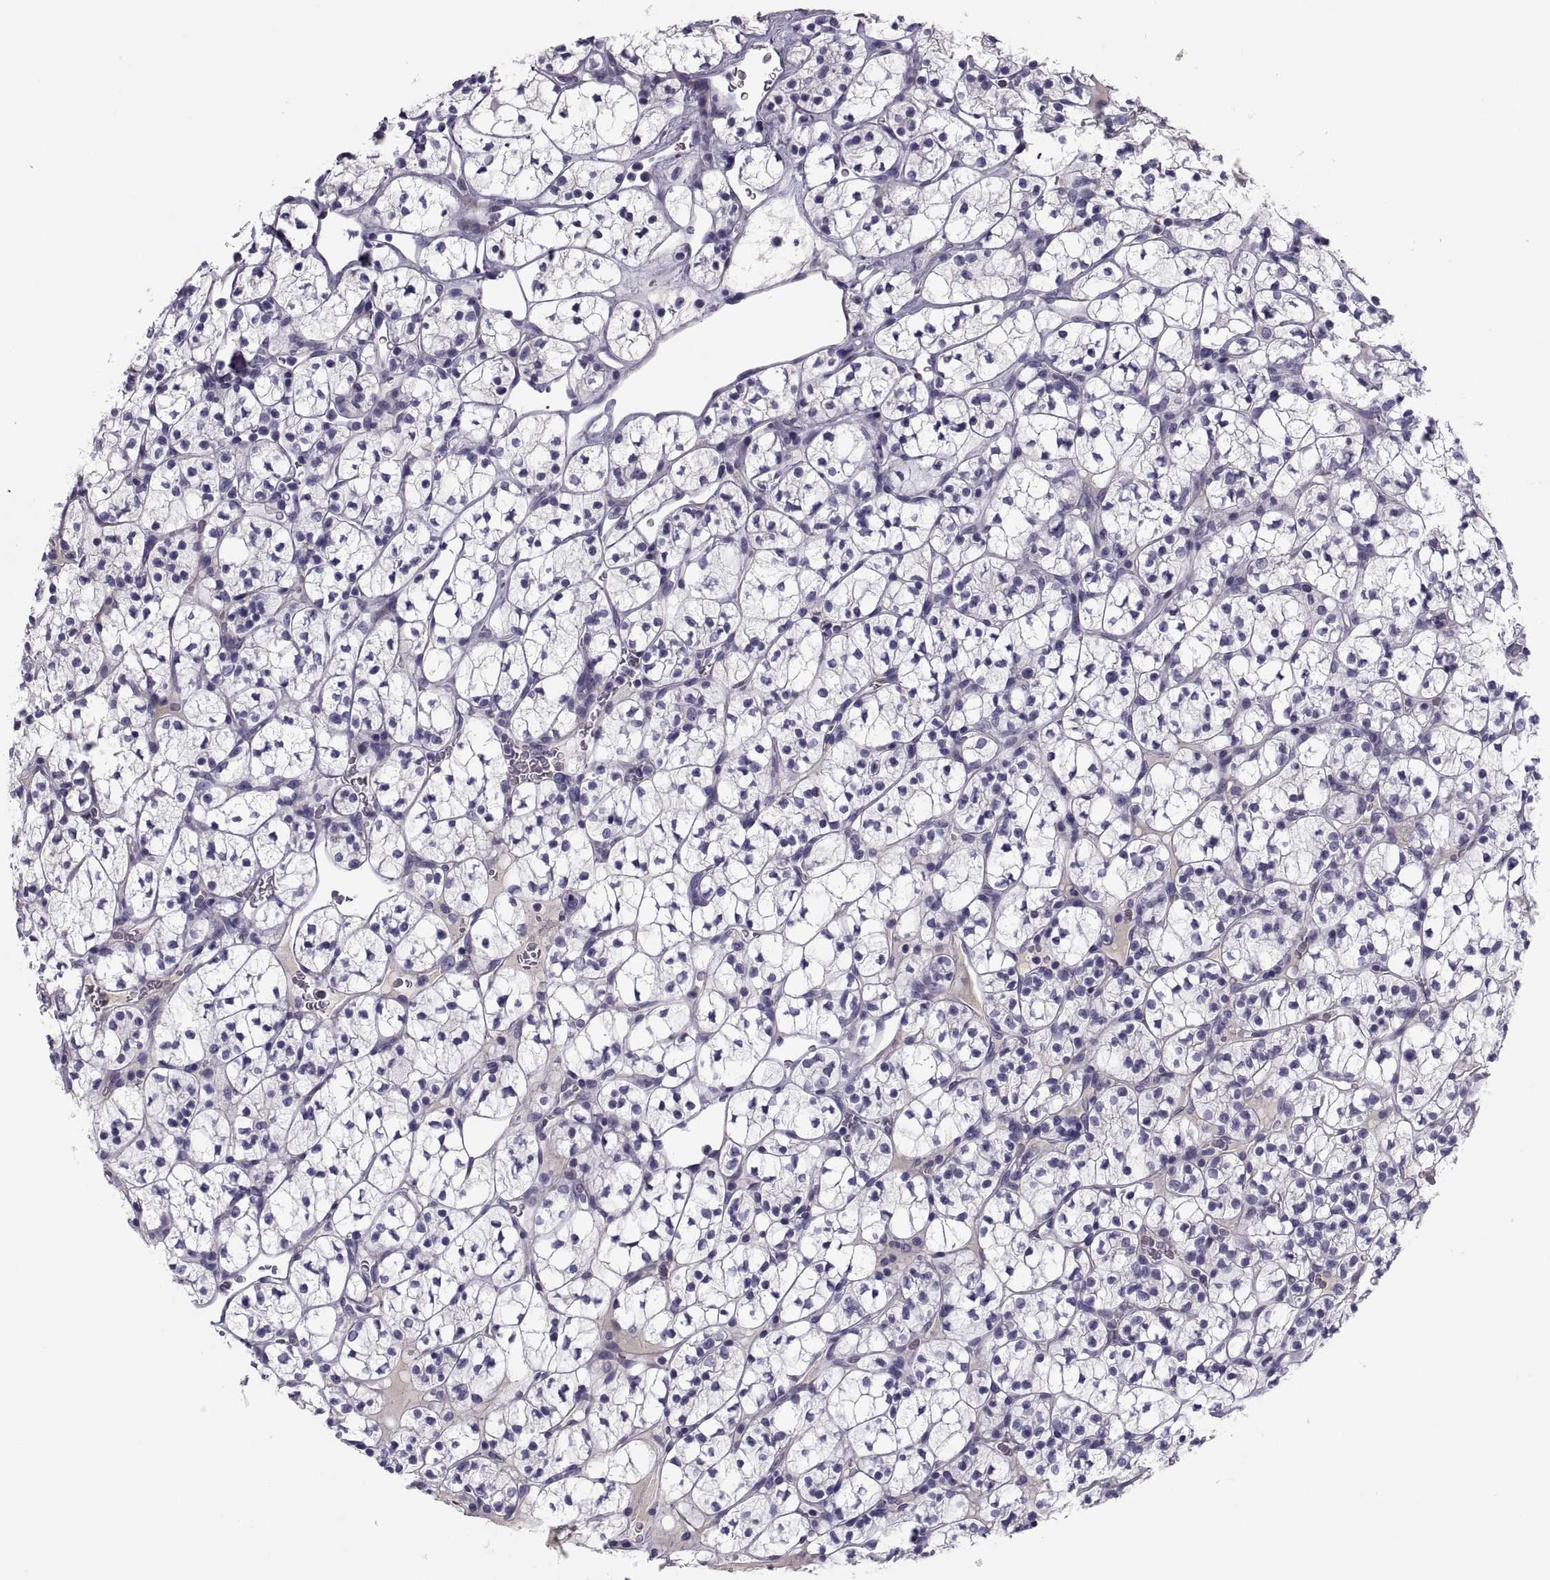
{"staining": {"intensity": "negative", "quantity": "none", "location": "none"}, "tissue": "renal cancer", "cell_type": "Tumor cells", "image_type": "cancer", "snomed": [{"axis": "morphology", "description": "Adenocarcinoma, NOS"}, {"axis": "topography", "description": "Kidney"}], "caption": "High power microscopy image of an immunohistochemistry (IHC) photomicrograph of renal cancer, revealing no significant positivity in tumor cells. (DAB immunohistochemistry visualized using brightfield microscopy, high magnification).", "gene": "PDZRN4", "patient": {"sex": "female", "age": 89}}